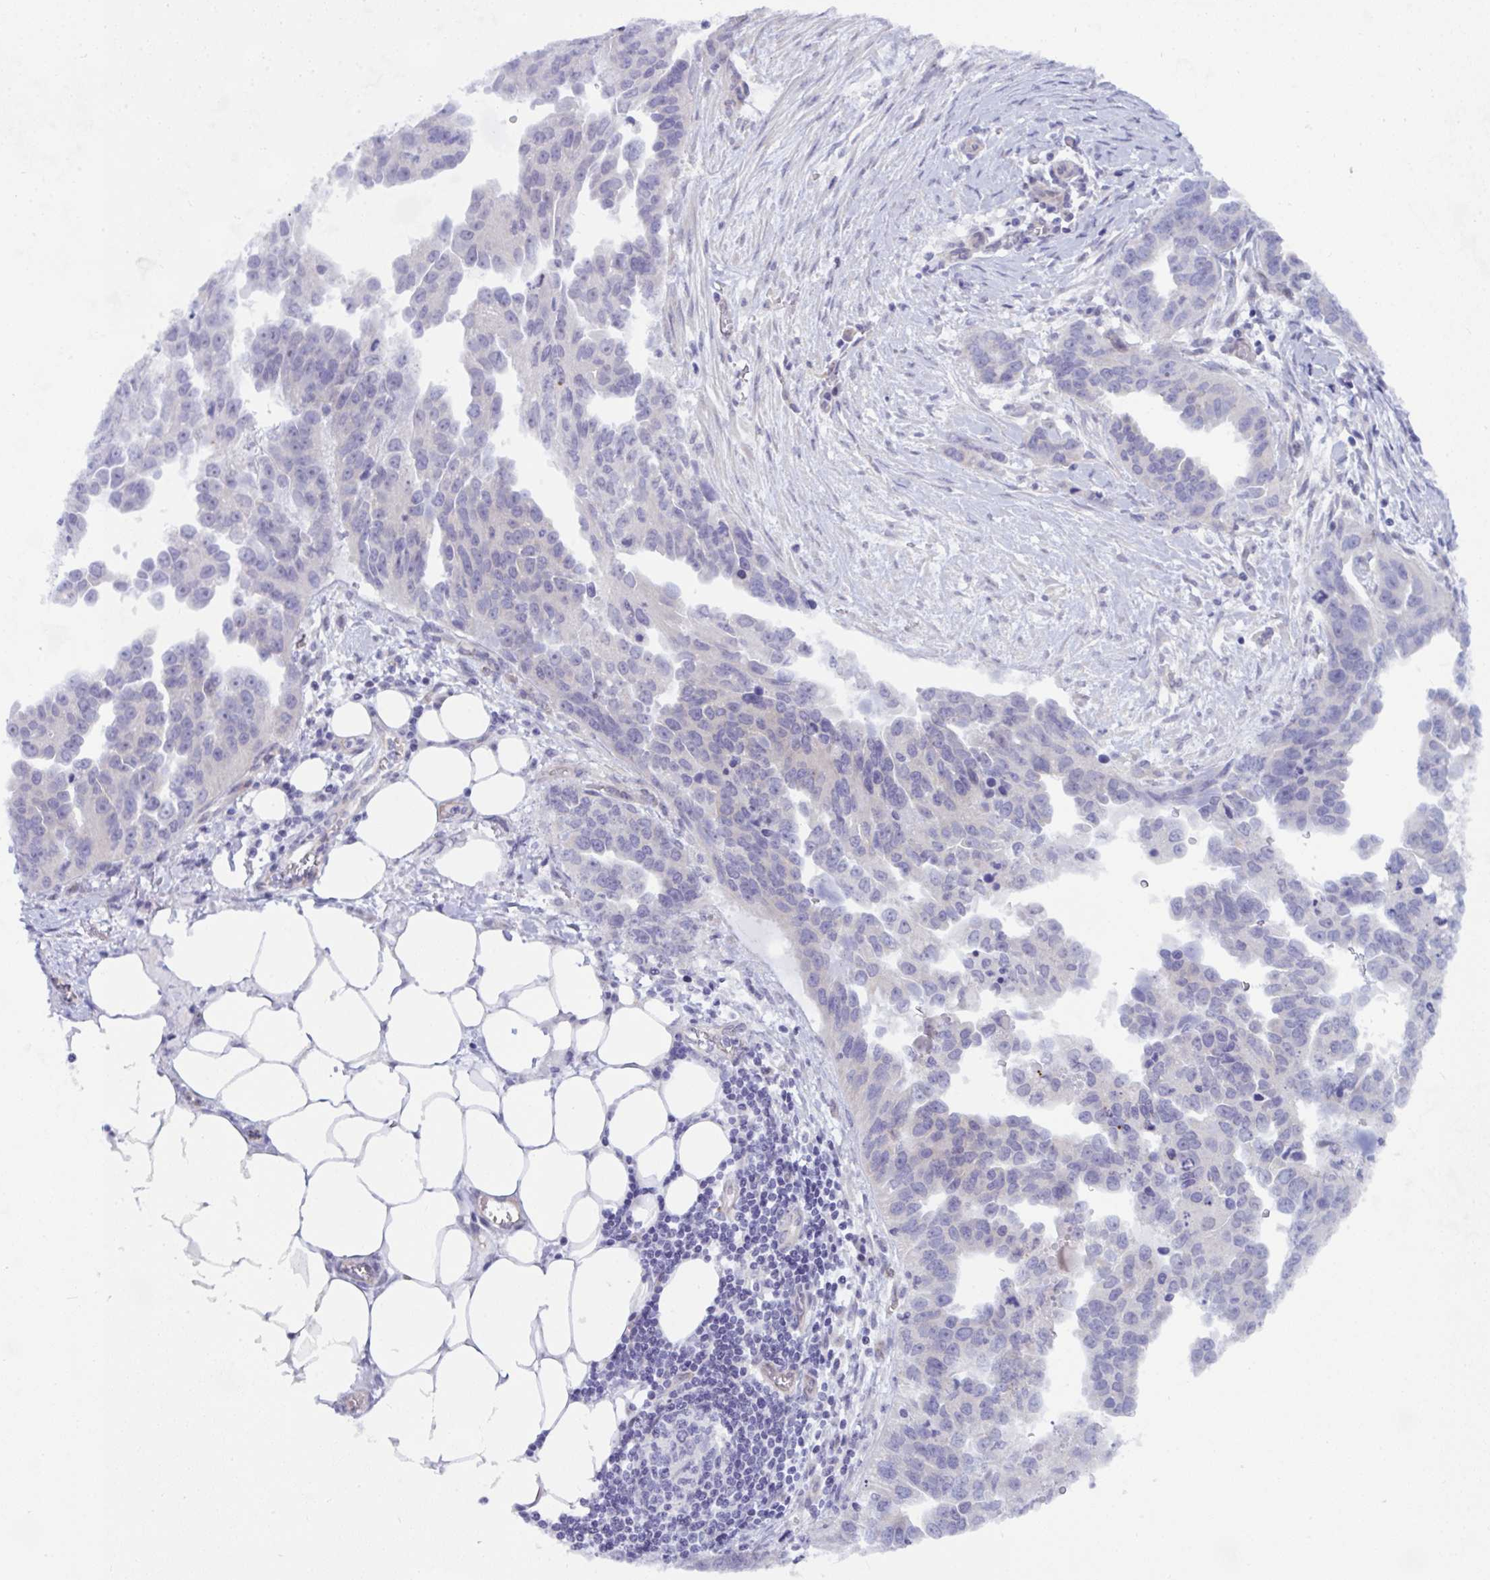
{"staining": {"intensity": "negative", "quantity": "none", "location": "none"}, "tissue": "endometrial cancer", "cell_type": "Tumor cells", "image_type": "cancer", "snomed": [{"axis": "morphology", "description": "Adenocarcinoma, NOS"}, {"axis": "morphology", "description": "Adenocarcinoma, metastatic, NOS"}, {"axis": "topography", "description": "Adipose tissue"}, {"axis": "topography", "description": "Endometrium"}], "caption": "The micrograph shows no significant positivity in tumor cells of endometrial metastatic adenocarcinoma.", "gene": "NFXL1", "patient": {"sex": "female", "age": 67}}